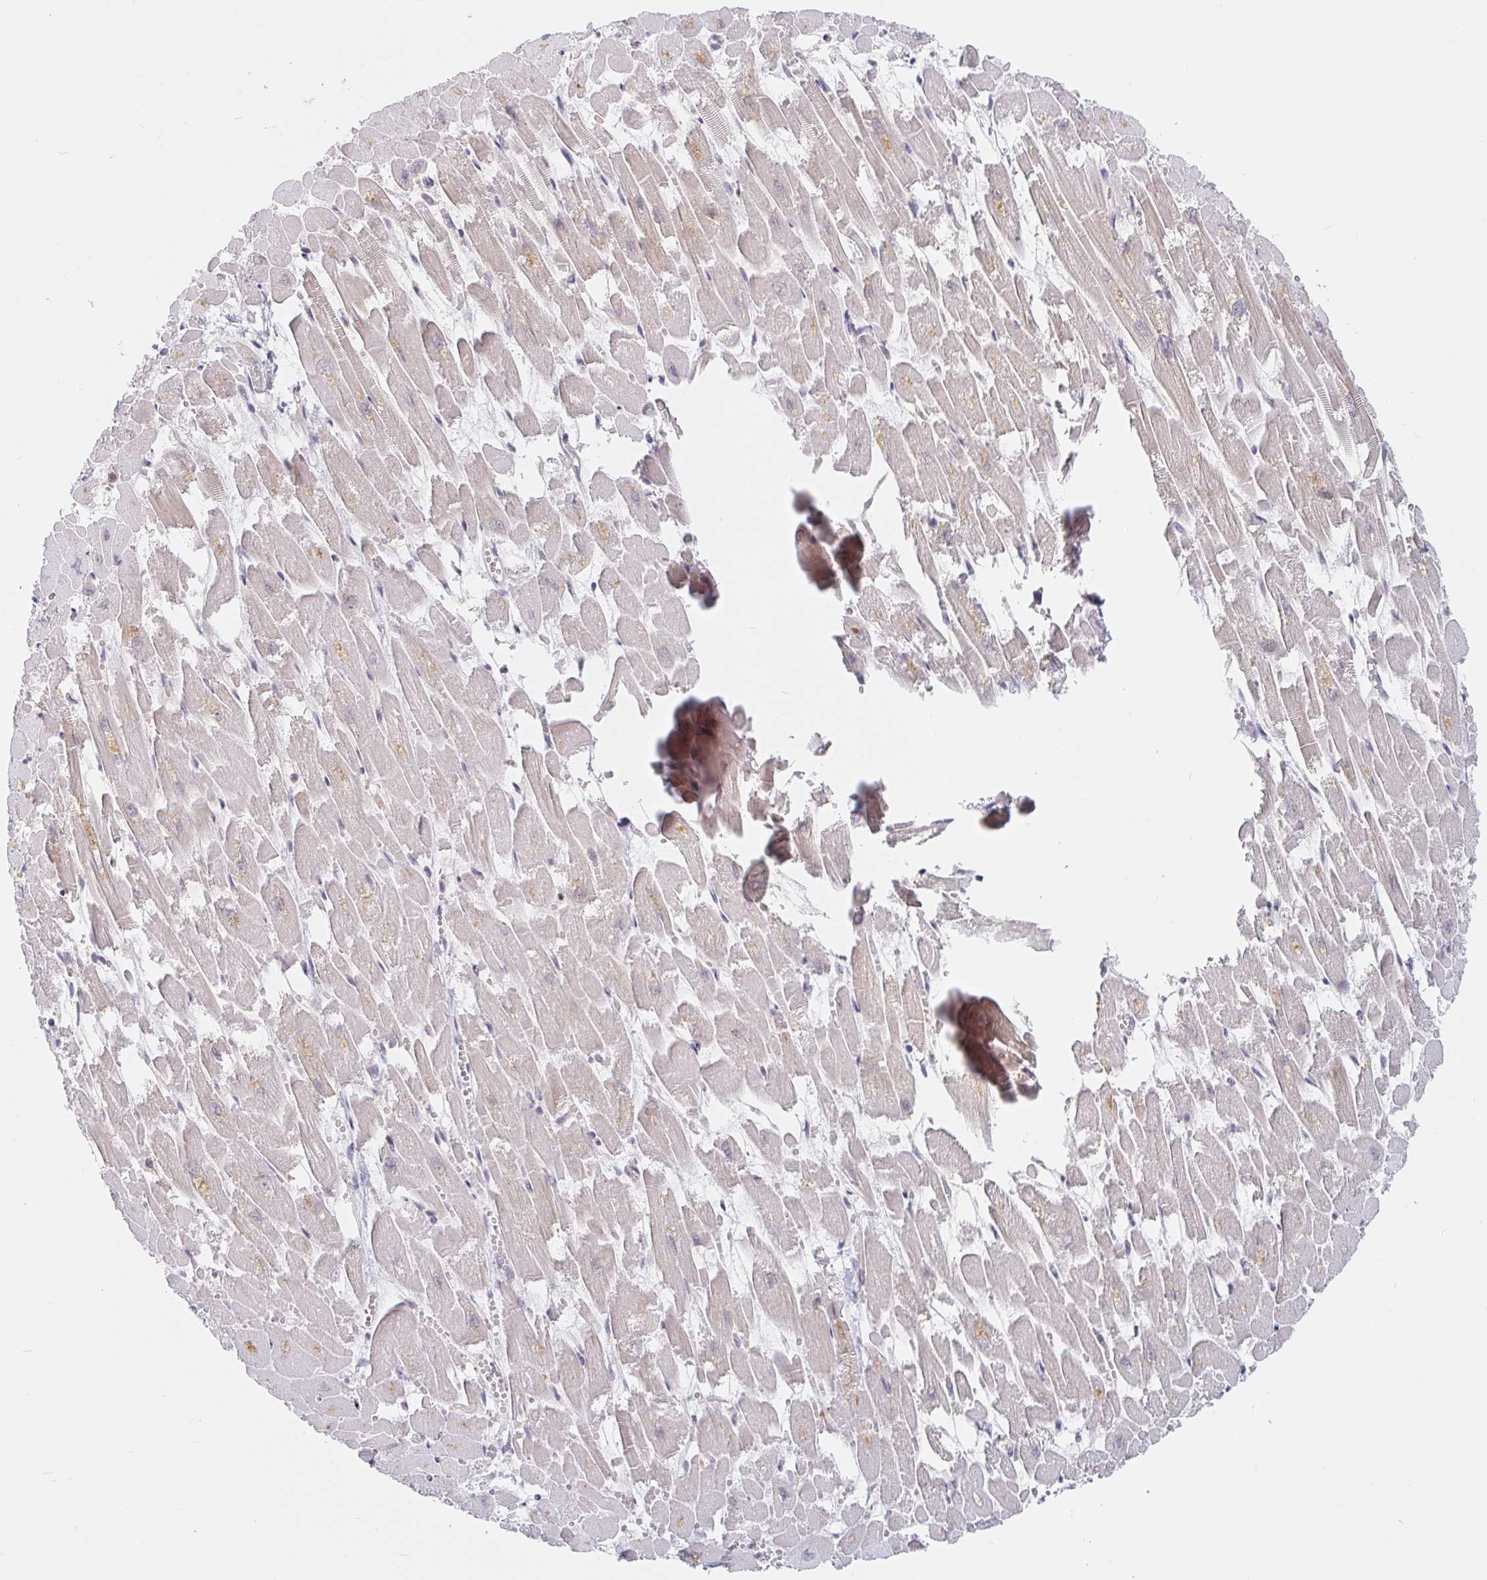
{"staining": {"intensity": "weak", "quantity": "25%-75%", "location": "cytoplasmic/membranous"}, "tissue": "heart muscle", "cell_type": "Cardiomyocytes", "image_type": "normal", "snomed": [{"axis": "morphology", "description": "Normal tissue, NOS"}, {"axis": "topography", "description": "Heart"}], "caption": "Immunohistochemical staining of unremarkable heart muscle reveals low levels of weak cytoplasmic/membranous expression in approximately 25%-75% of cardiomyocytes.", "gene": "ALG1L2", "patient": {"sex": "female", "age": 52}}